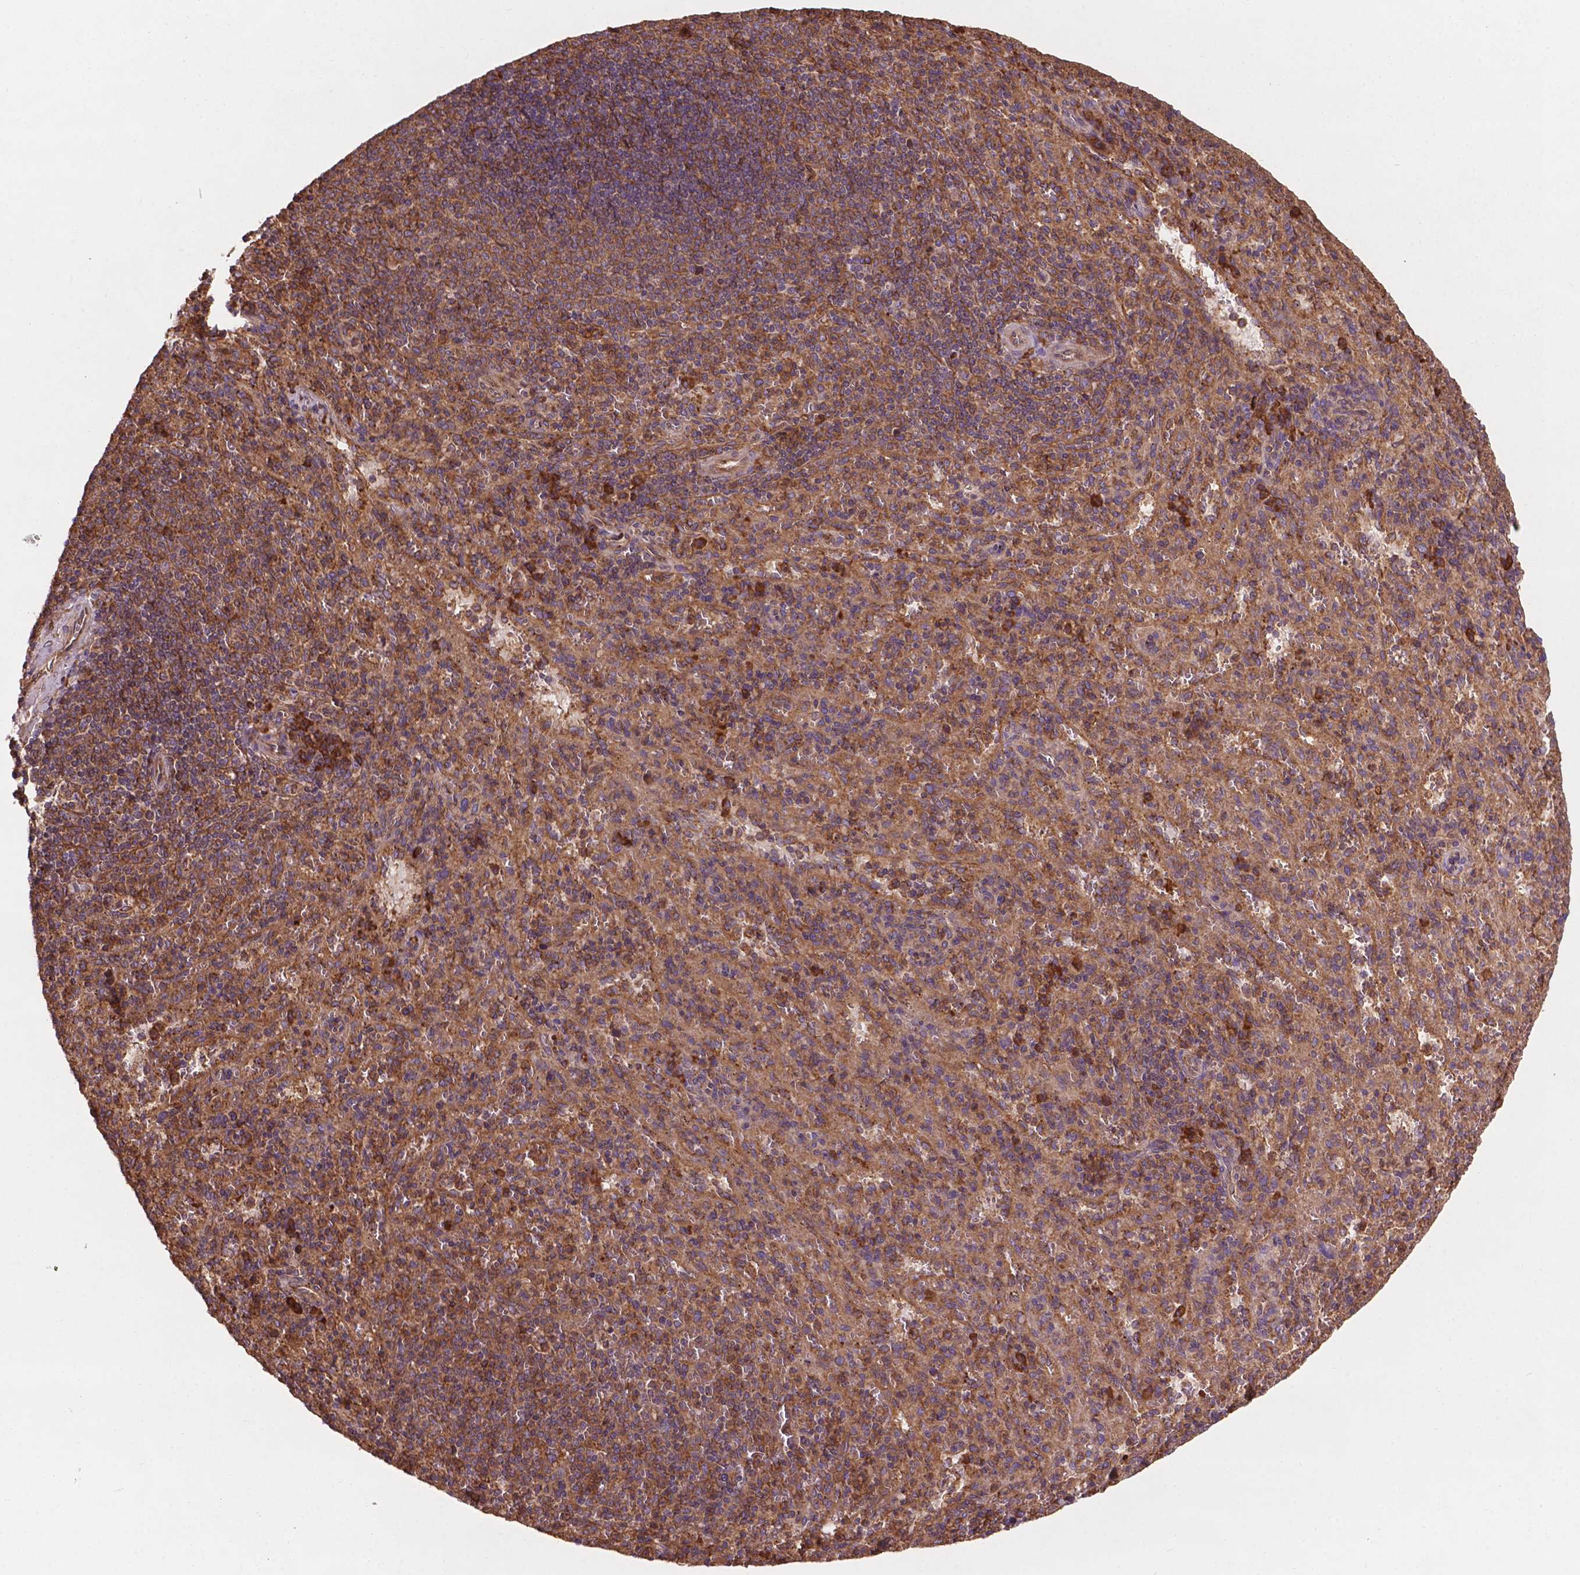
{"staining": {"intensity": "moderate", "quantity": ">75%", "location": "cytoplasmic/membranous"}, "tissue": "spleen", "cell_type": "Cells in red pulp", "image_type": "normal", "snomed": [{"axis": "morphology", "description": "Normal tissue, NOS"}, {"axis": "topography", "description": "Spleen"}], "caption": "Protein expression analysis of unremarkable human spleen reveals moderate cytoplasmic/membranous positivity in approximately >75% of cells in red pulp.", "gene": "CCDC71L", "patient": {"sex": "male", "age": 57}}